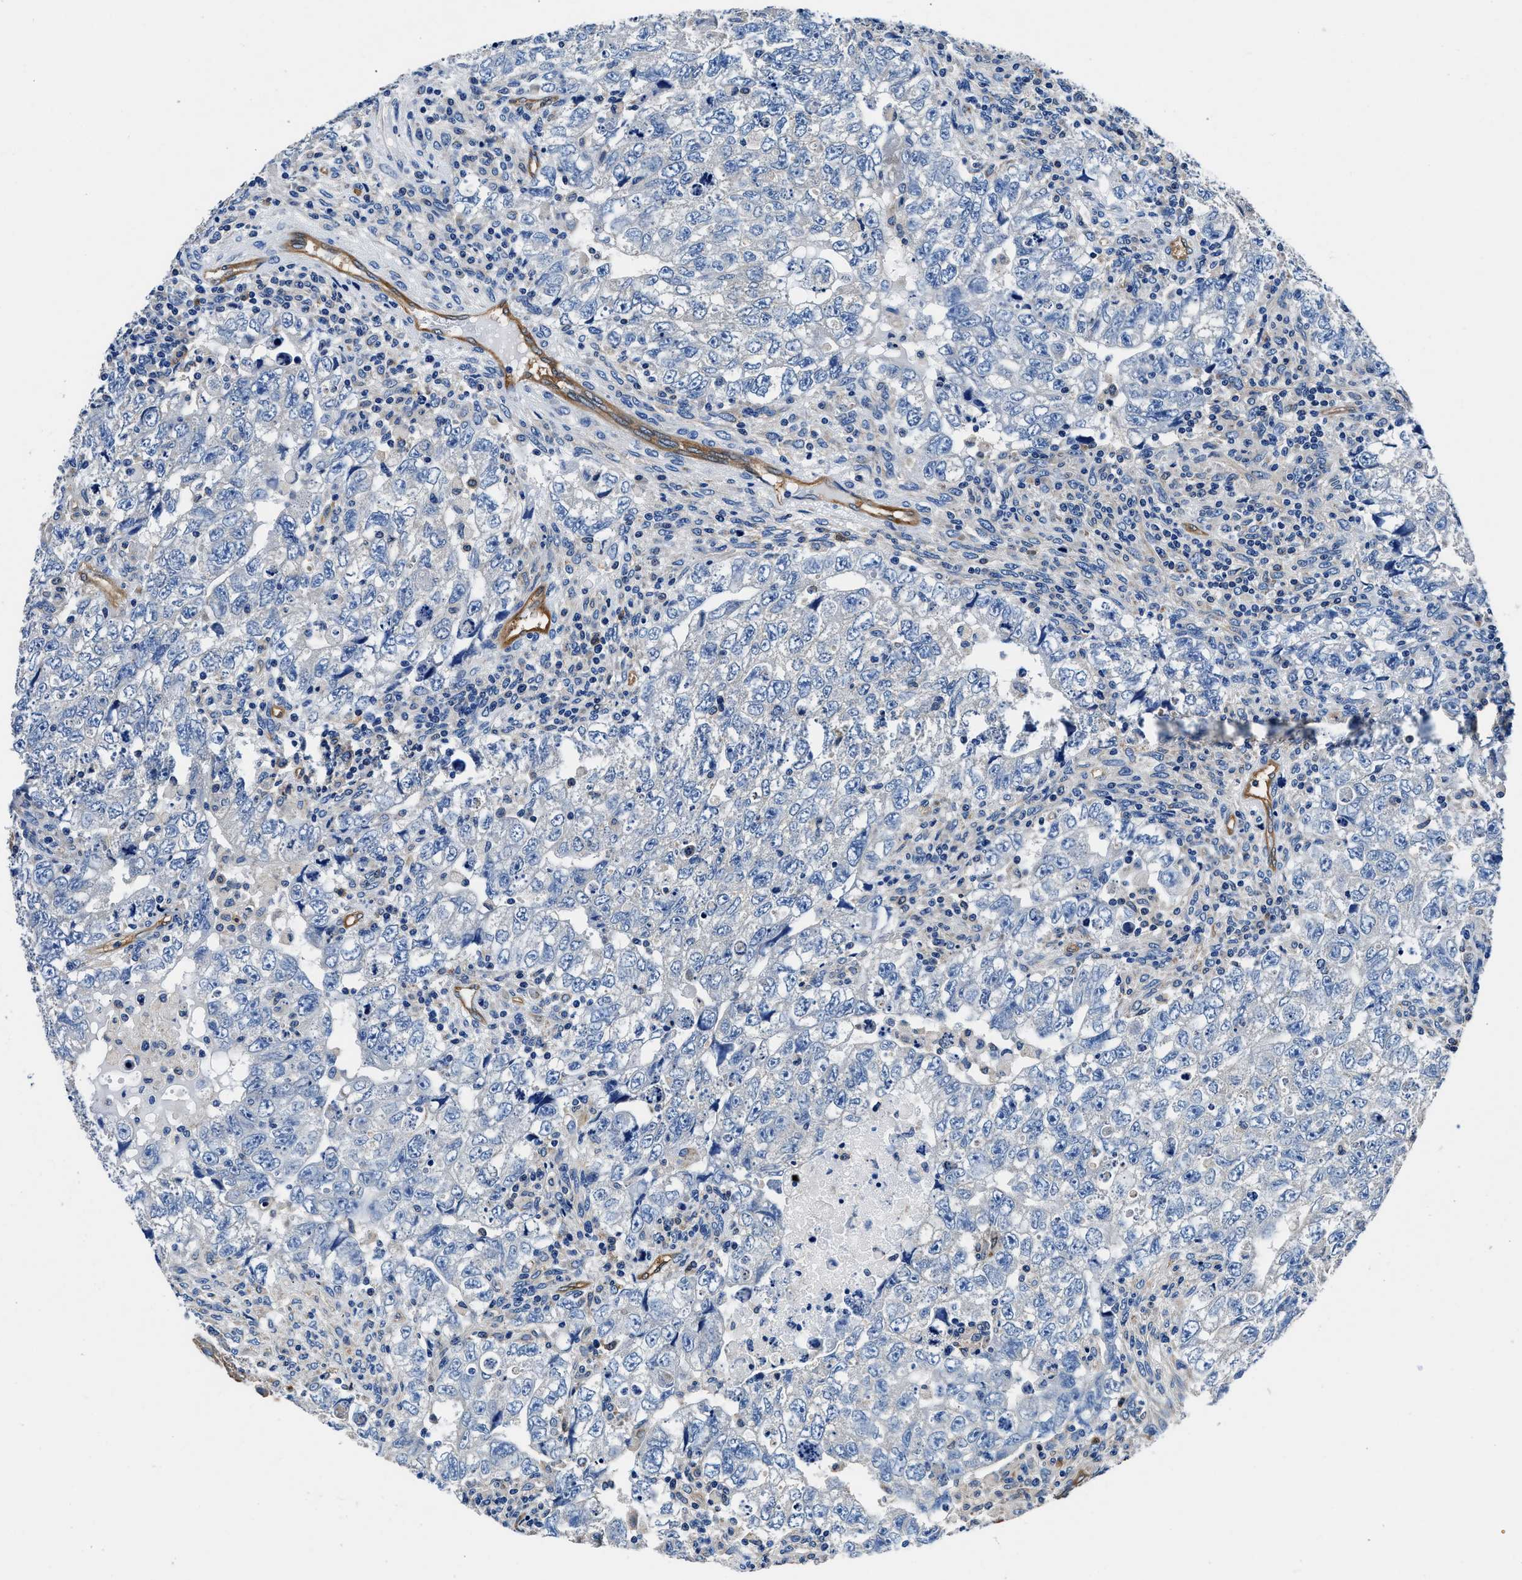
{"staining": {"intensity": "negative", "quantity": "none", "location": "none"}, "tissue": "testis cancer", "cell_type": "Tumor cells", "image_type": "cancer", "snomed": [{"axis": "morphology", "description": "Seminoma, NOS"}, {"axis": "topography", "description": "Testis"}], "caption": "Immunohistochemical staining of human testis cancer (seminoma) exhibits no significant staining in tumor cells.", "gene": "NEU1", "patient": {"sex": "male", "age": 22}}